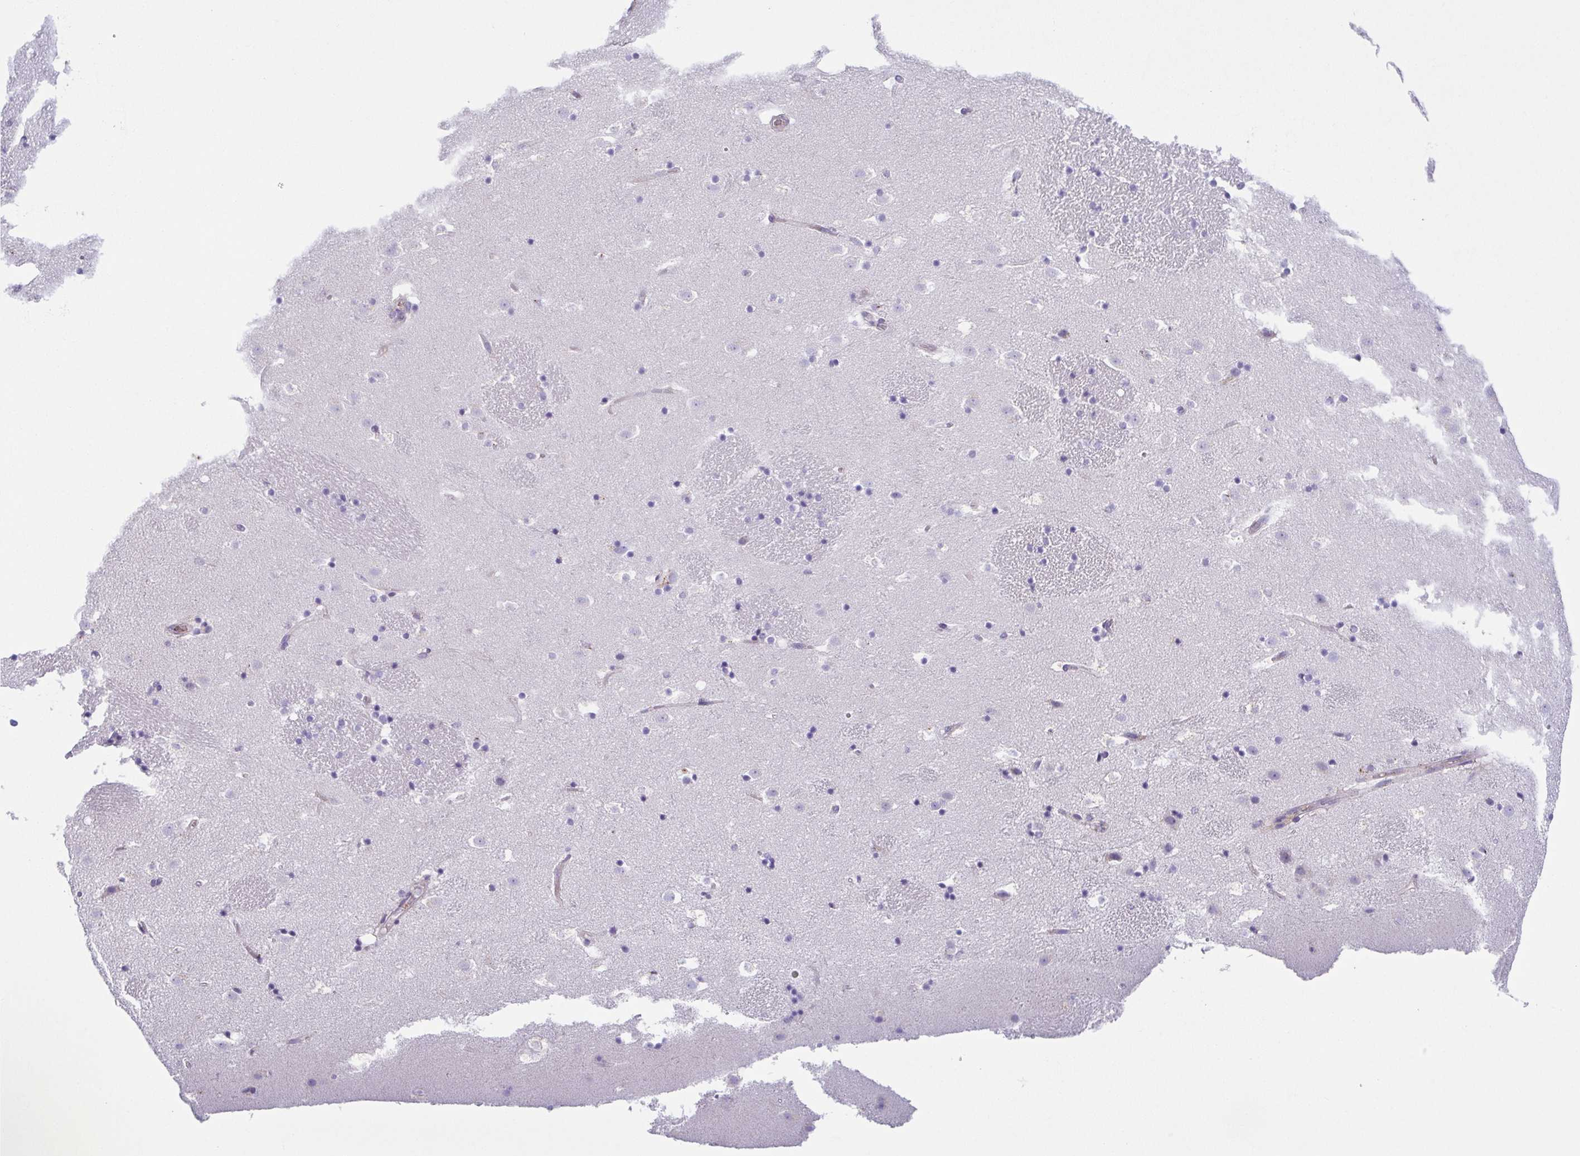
{"staining": {"intensity": "negative", "quantity": "none", "location": "none"}, "tissue": "caudate", "cell_type": "Glial cells", "image_type": "normal", "snomed": [{"axis": "morphology", "description": "Normal tissue, NOS"}, {"axis": "topography", "description": "Lateral ventricle wall"}], "caption": "This is an immunohistochemistry (IHC) image of benign caudate. There is no expression in glial cells.", "gene": "LDLRAD1", "patient": {"sex": "male", "age": 37}}